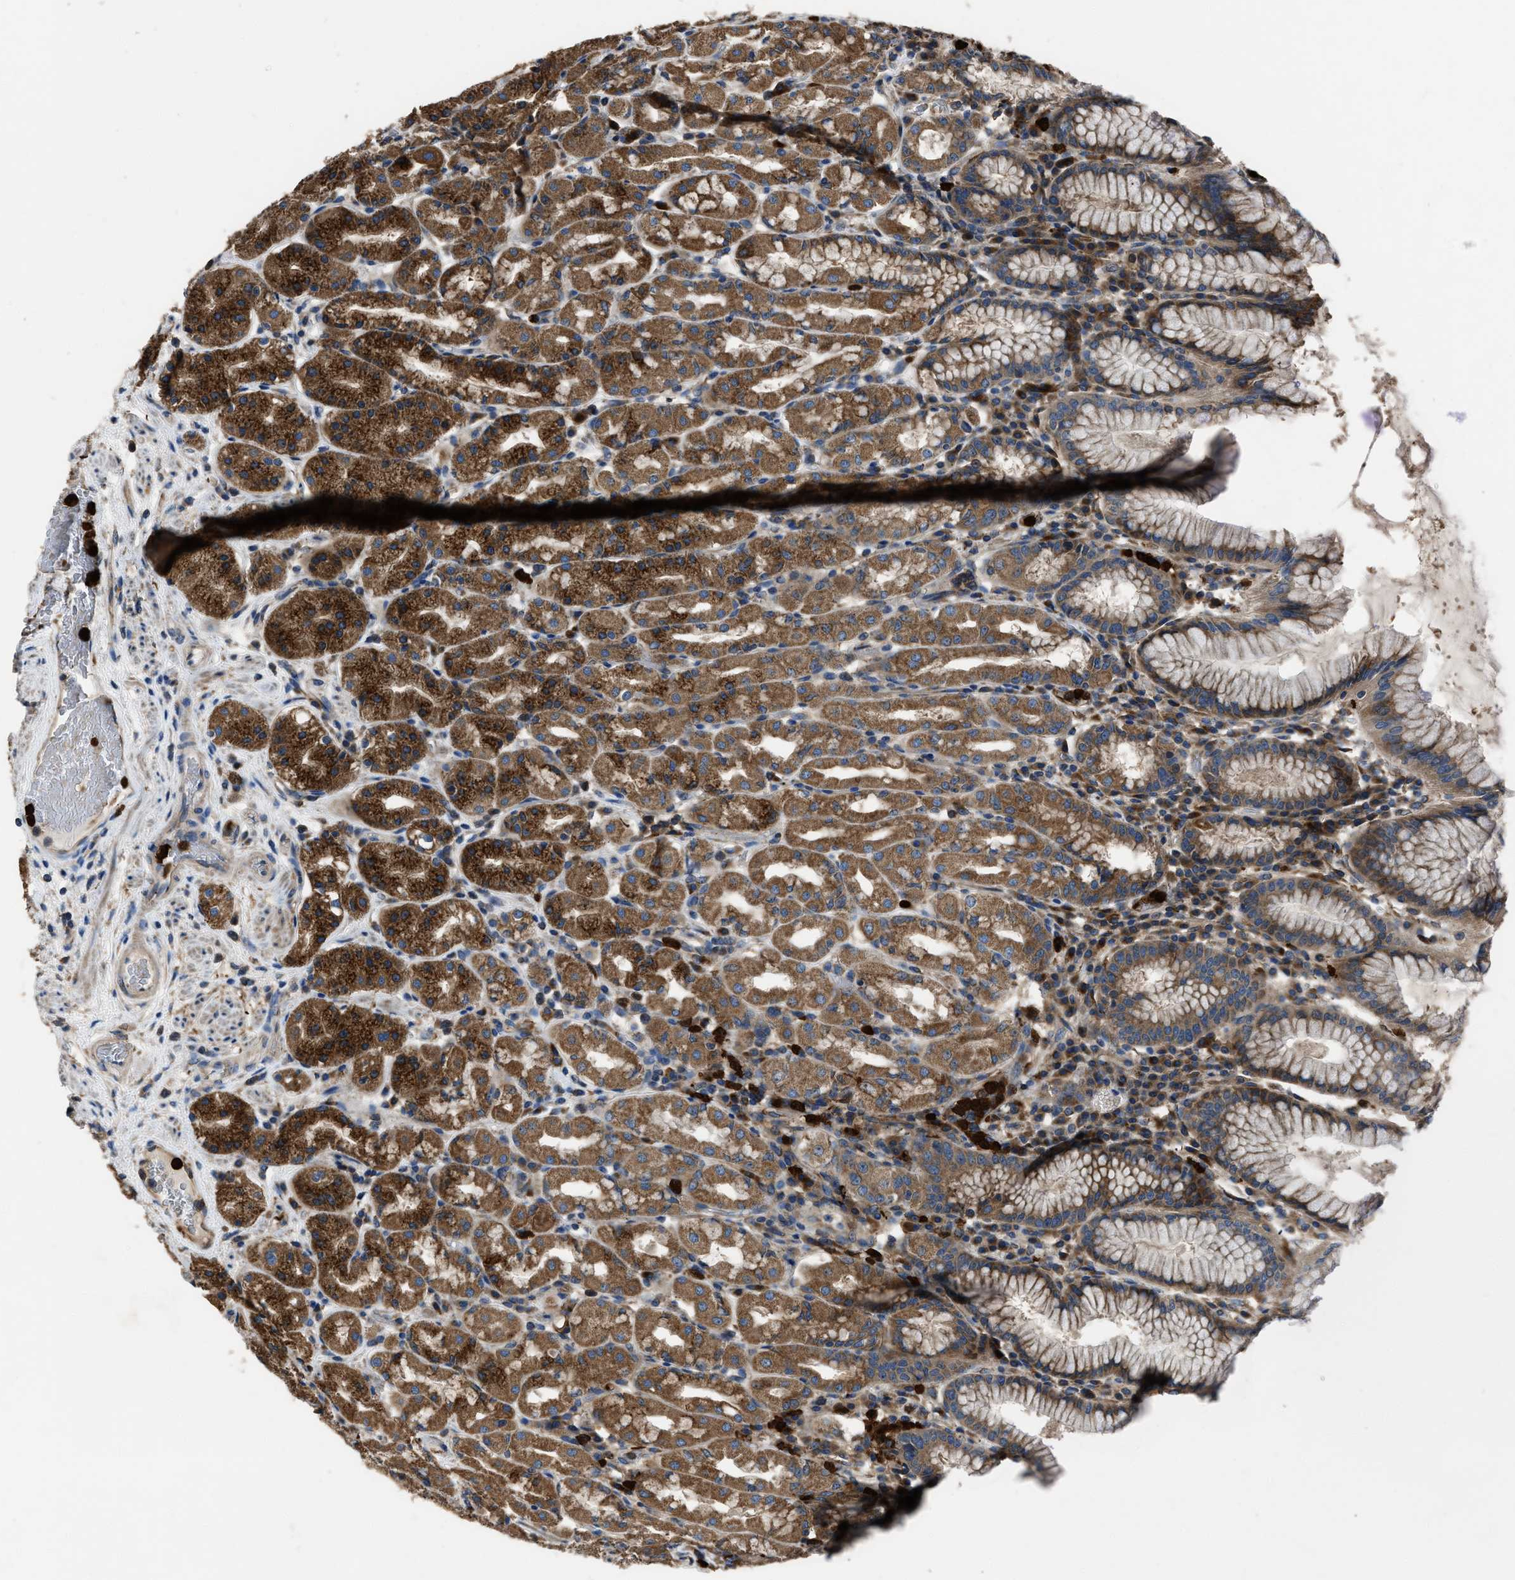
{"staining": {"intensity": "strong", "quantity": ">75%", "location": "cytoplasmic/membranous"}, "tissue": "stomach", "cell_type": "Glandular cells", "image_type": "normal", "snomed": [{"axis": "morphology", "description": "Normal tissue, NOS"}, {"axis": "topography", "description": "Stomach"}, {"axis": "topography", "description": "Stomach, lower"}], "caption": "A brown stain shows strong cytoplasmic/membranous expression of a protein in glandular cells of unremarkable stomach. (IHC, brightfield microscopy, high magnification).", "gene": "ANGPT1", "patient": {"sex": "female", "age": 56}}